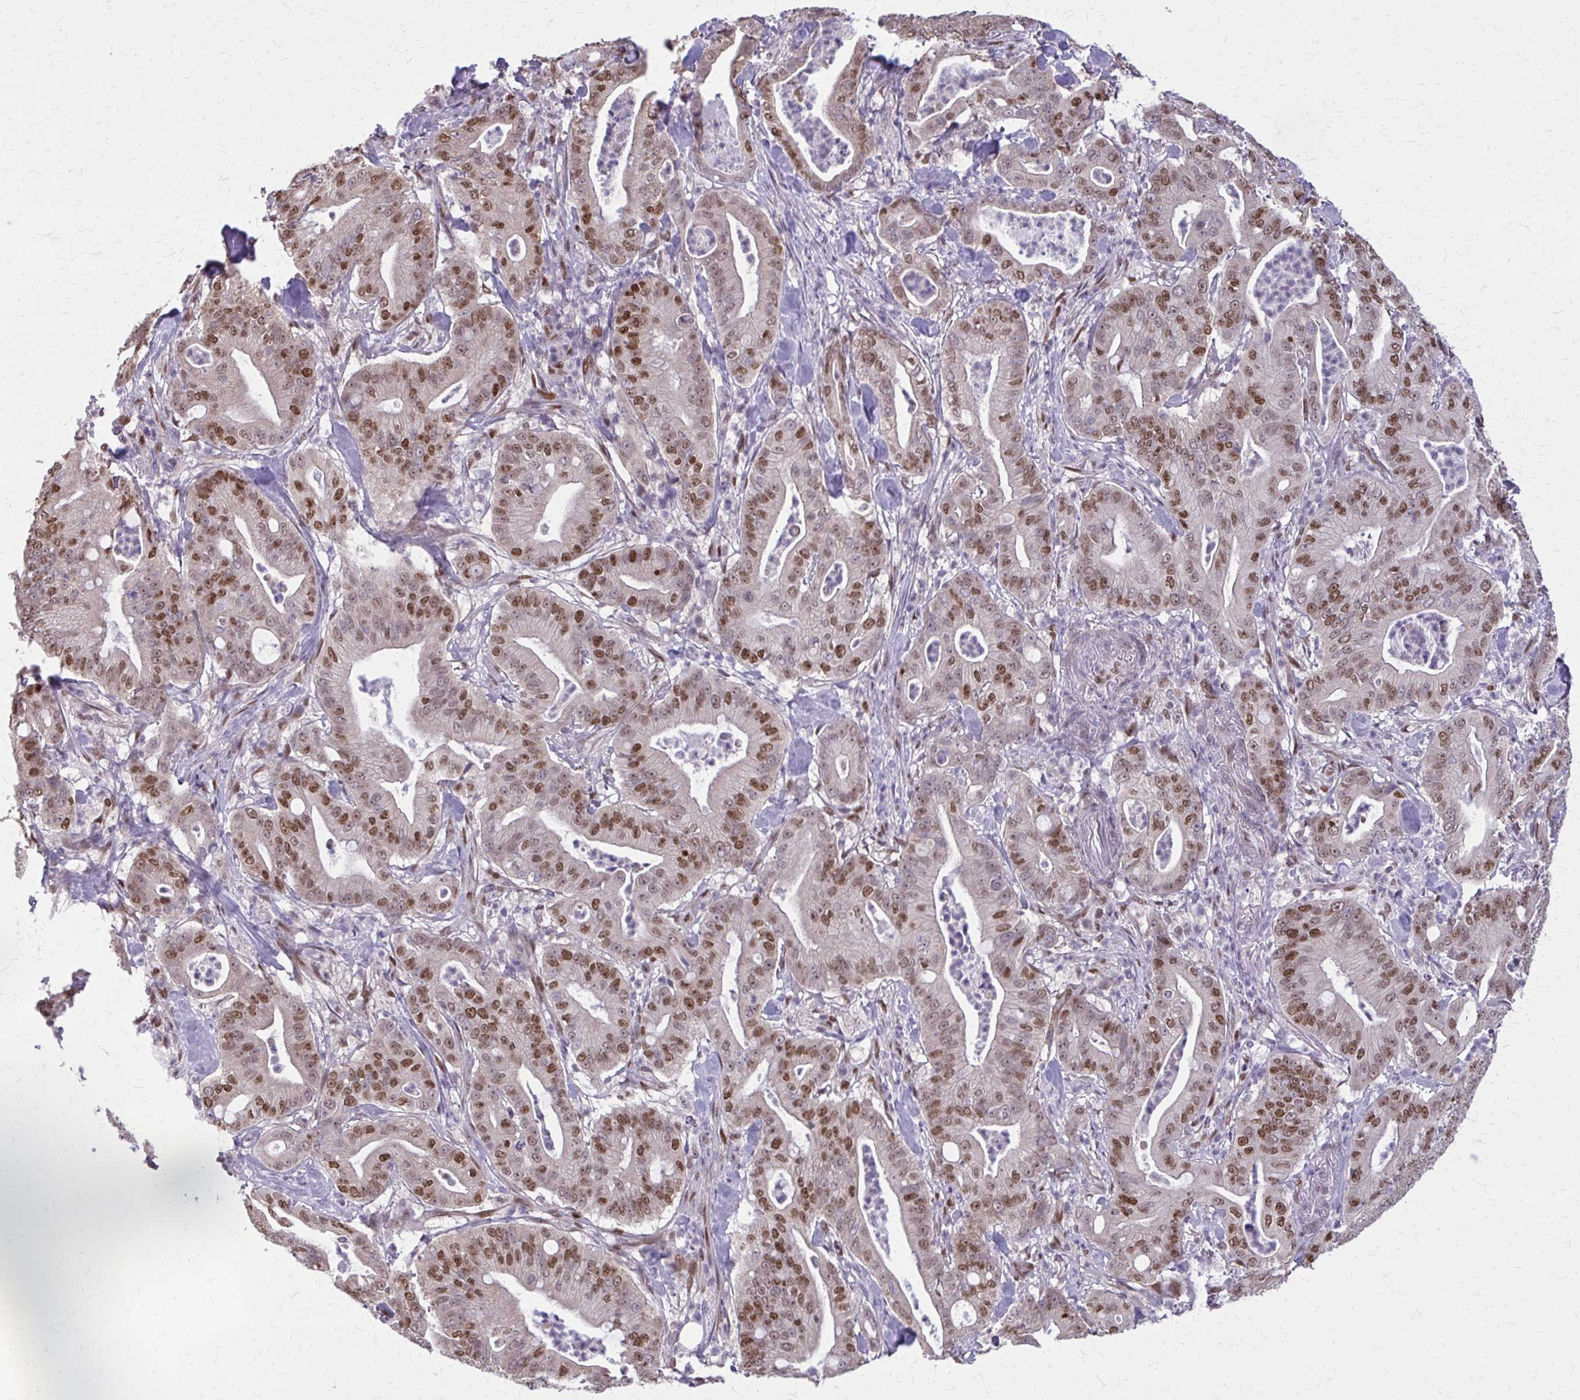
{"staining": {"intensity": "moderate", "quantity": "25%-75%", "location": "nuclear"}, "tissue": "pancreatic cancer", "cell_type": "Tumor cells", "image_type": "cancer", "snomed": [{"axis": "morphology", "description": "Adenocarcinoma, NOS"}, {"axis": "topography", "description": "Pancreas"}], "caption": "Pancreatic adenocarcinoma tissue demonstrates moderate nuclear staining in about 25%-75% of tumor cells", "gene": "TTF1", "patient": {"sex": "male", "age": 71}}